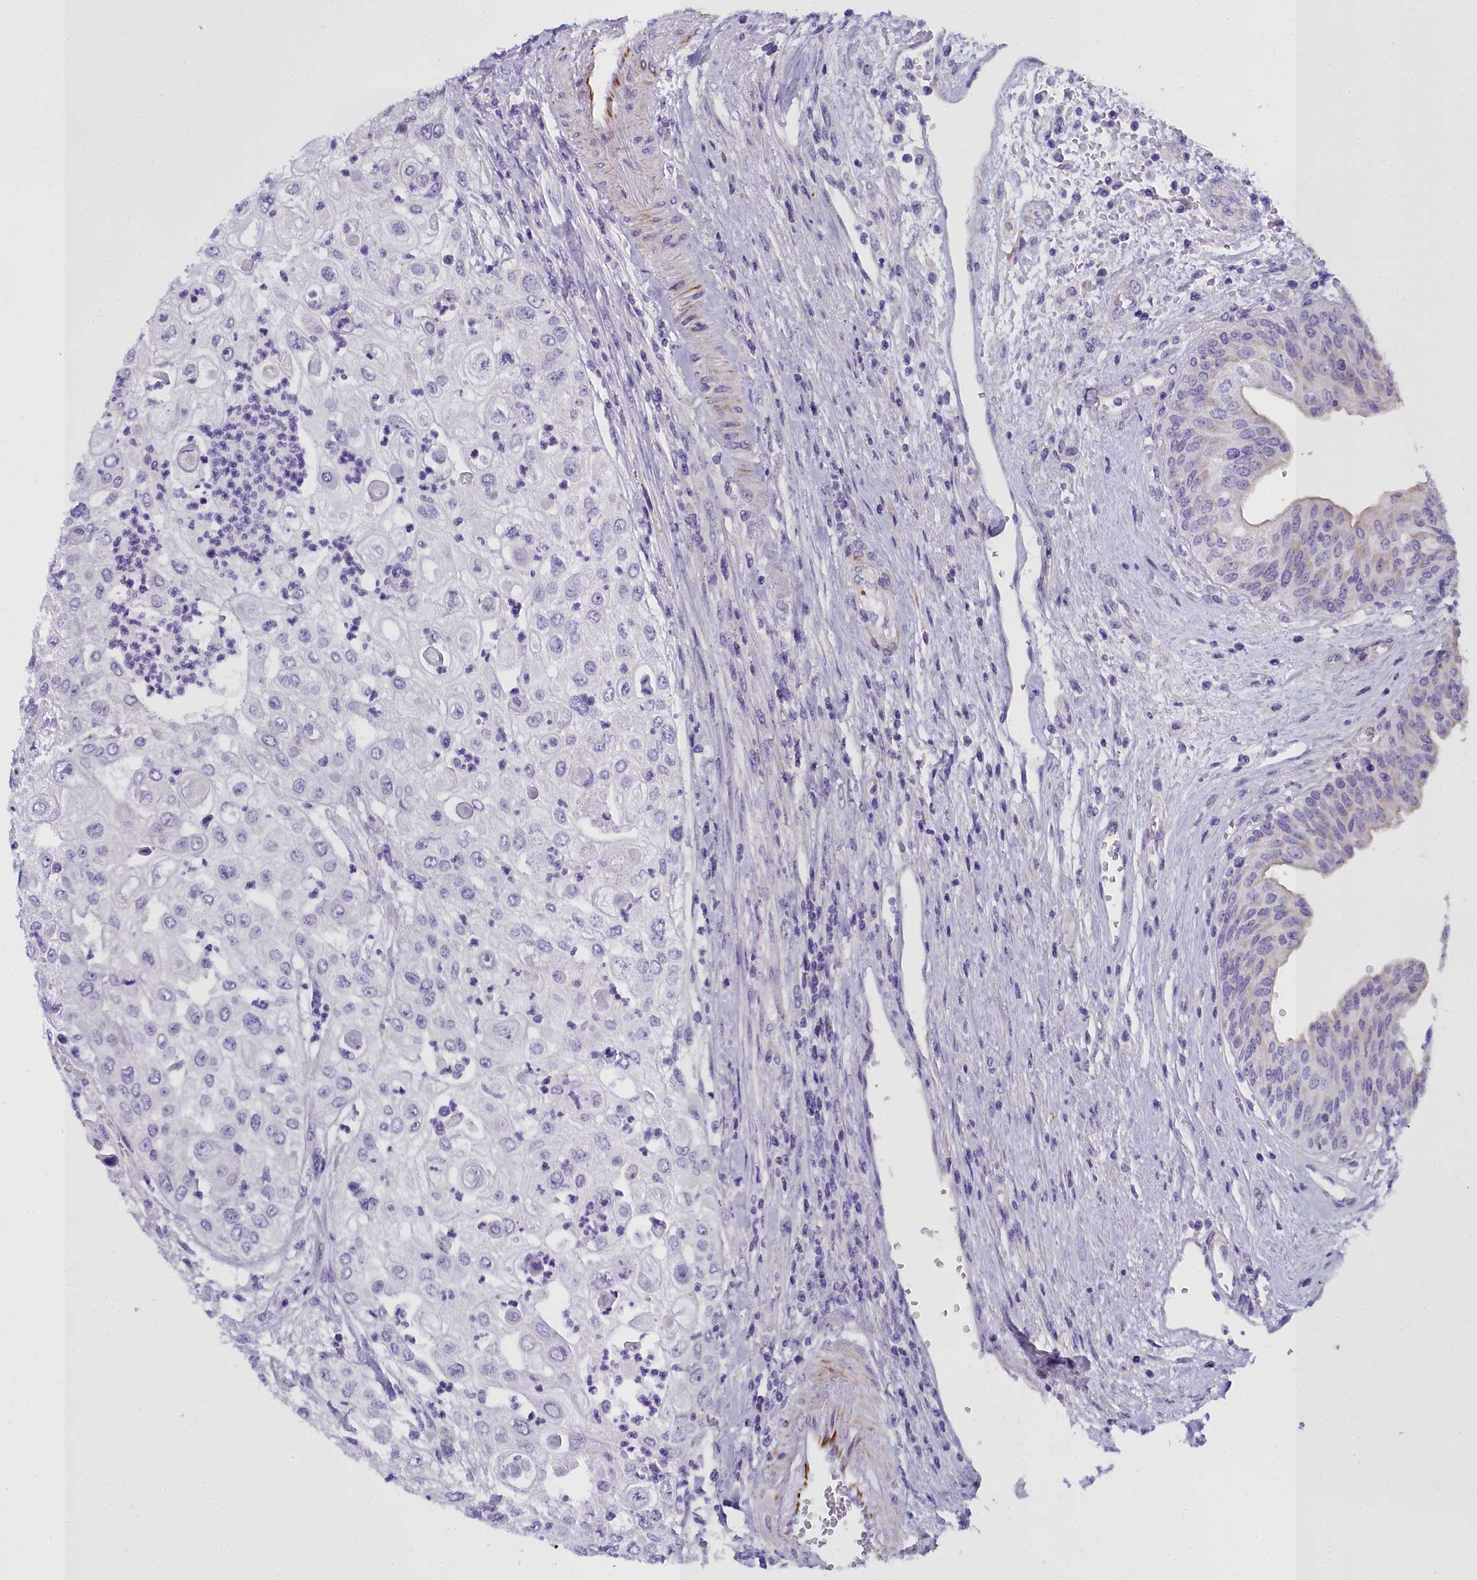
{"staining": {"intensity": "negative", "quantity": "none", "location": "none"}, "tissue": "urothelial cancer", "cell_type": "Tumor cells", "image_type": "cancer", "snomed": [{"axis": "morphology", "description": "Urothelial carcinoma, High grade"}, {"axis": "topography", "description": "Urinary bladder"}], "caption": "High magnification brightfield microscopy of urothelial cancer stained with DAB (brown) and counterstained with hematoxylin (blue): tumor cells show no significant staining.", "gene": "TIMM22", "patient": {"sex": "female", "age": 79}}